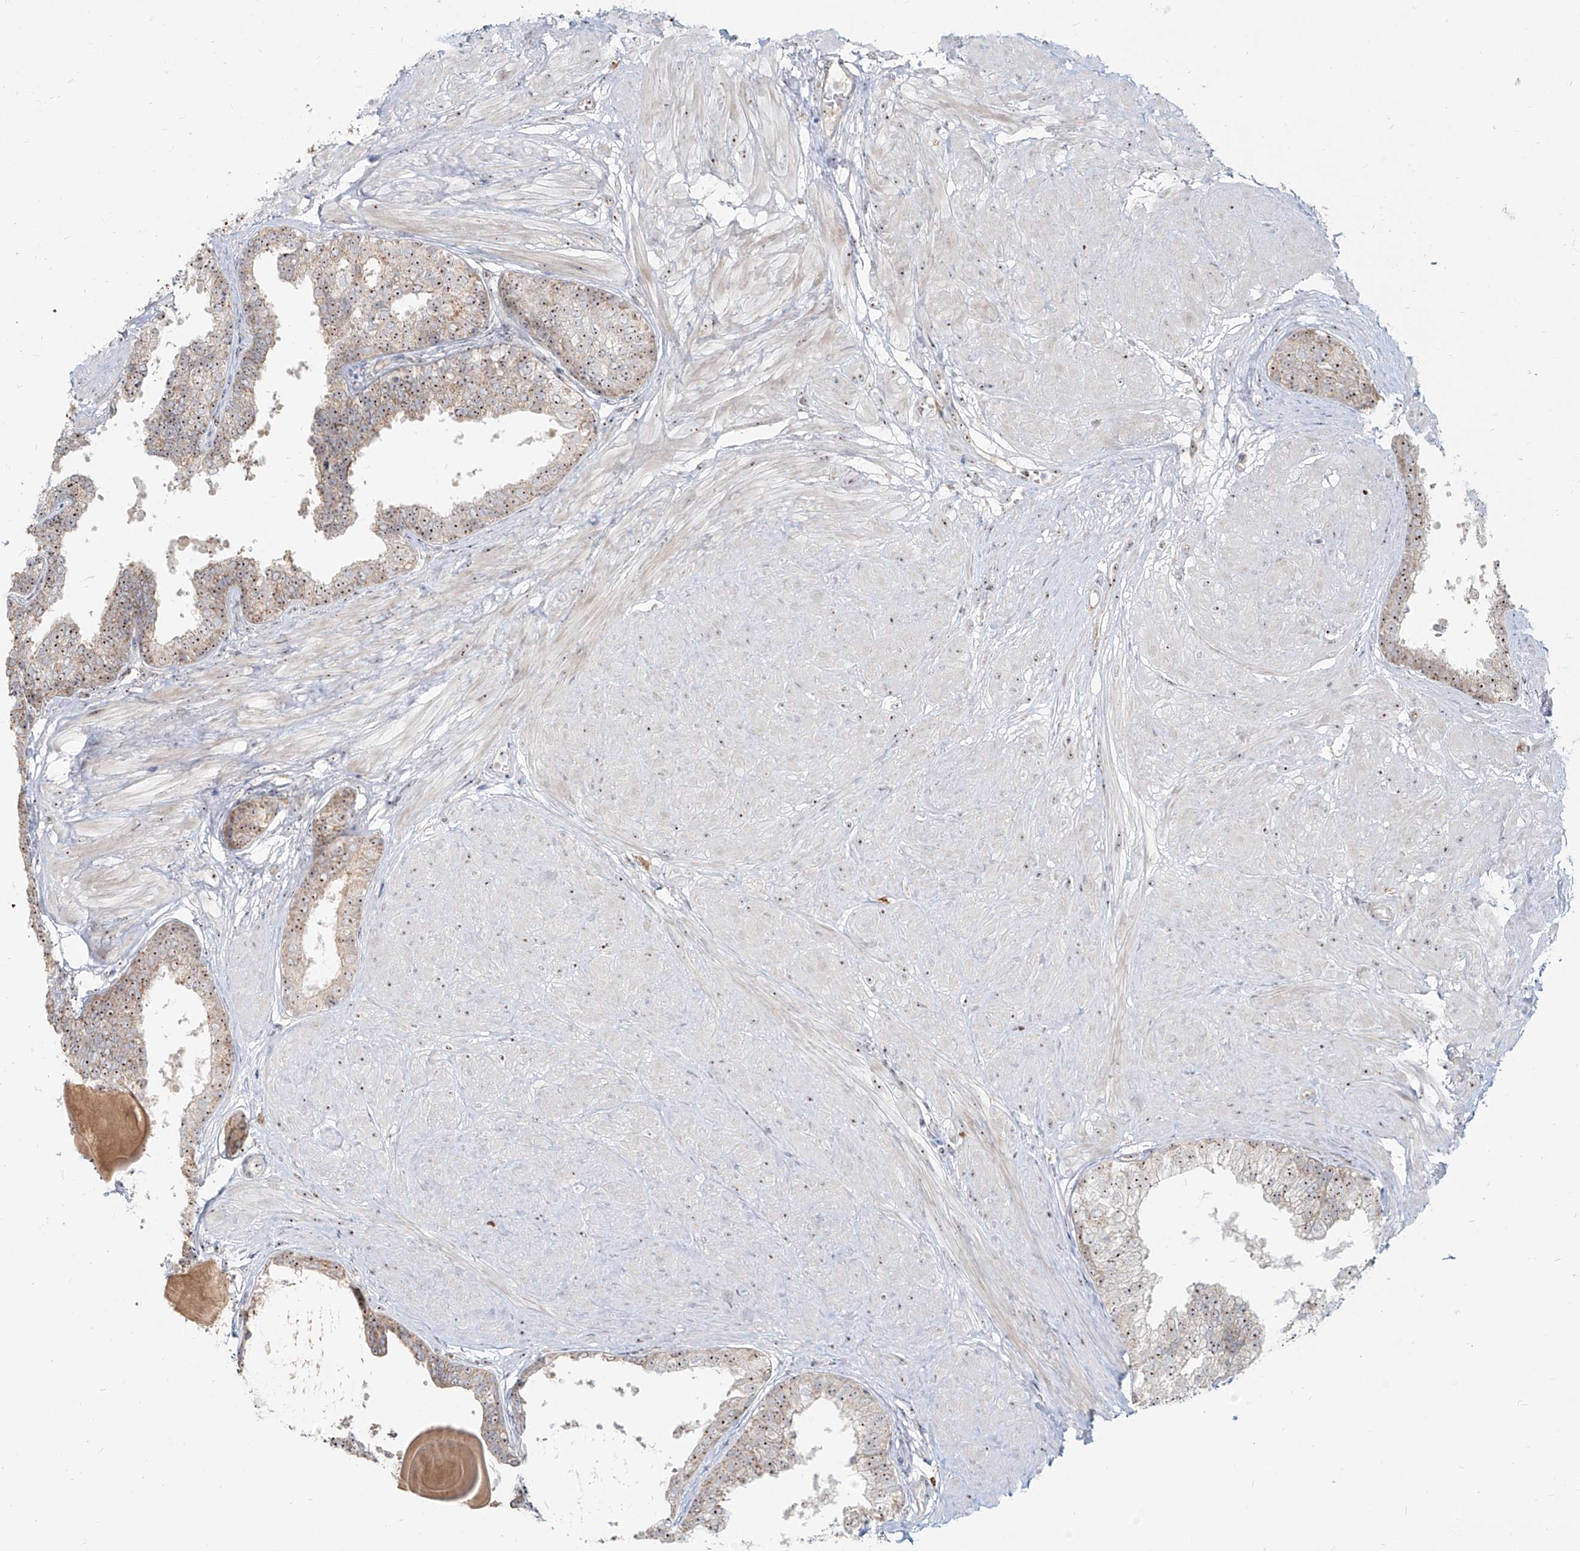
{"staining": {"intensity": "moderate", "quantity": ">75%", "location": "cytoplasmic/membranous,nuclear"}, "tissue": "prostate", "cell_type": "Glandular cells", "image_type": "normal", "snomed": [{"axis": "morphology", "description": "Normal tissue, NOS"}, {"axis": "topography", "description": "Prostate"}], "caption": "Immunohistochemical staining of benign prostate exhibits medium levels of moderate cytoplasmic/membranous,nuclear staining in approximately >75% of glandular cells. (DAB (3,3'-diaminobenzidine) = brown stain, brightfield microscopy at high magnification).", "gene": "BYSL", "patient": {"sex": "male", "age": 48}}